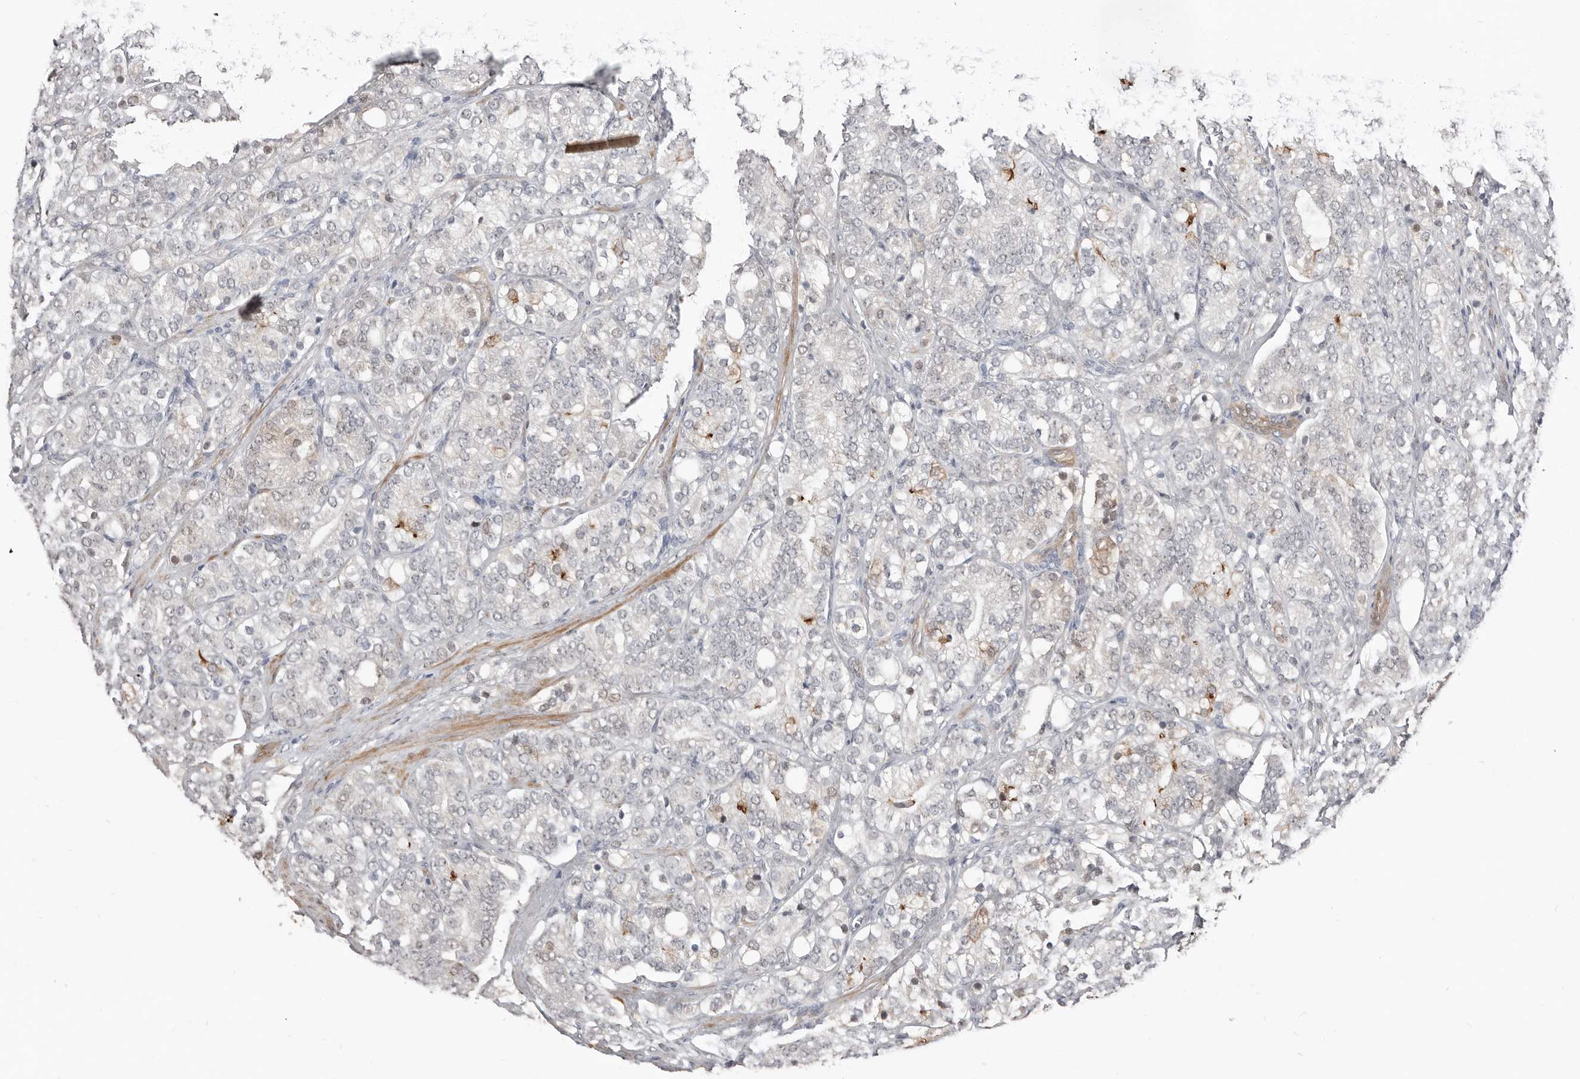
{"staining": {"intensity": "negative", "quantity": "none", "location": "none"}, "tissue": "prostate cancer", "cell_type": "Tumor cells", "image_type": "cancer", "snomed": [{"axis": "morphology", "description": "Adenocarcinoma, High grade"}, {"axis": "topography", "description": "Prostate"}], "caption": "A micrograph of prostate cancer stained for a protein displays no brown staining in tumor cells. The staining was performed using DAB (3,3'-diaminobenzidine) to visualize the protein expression in brown, while the nuclei were stained in blue with hematoxylin (Magnification: 20x).", "gene": "ASRGL1", "patient": {"sex": "male", "age": 57}}